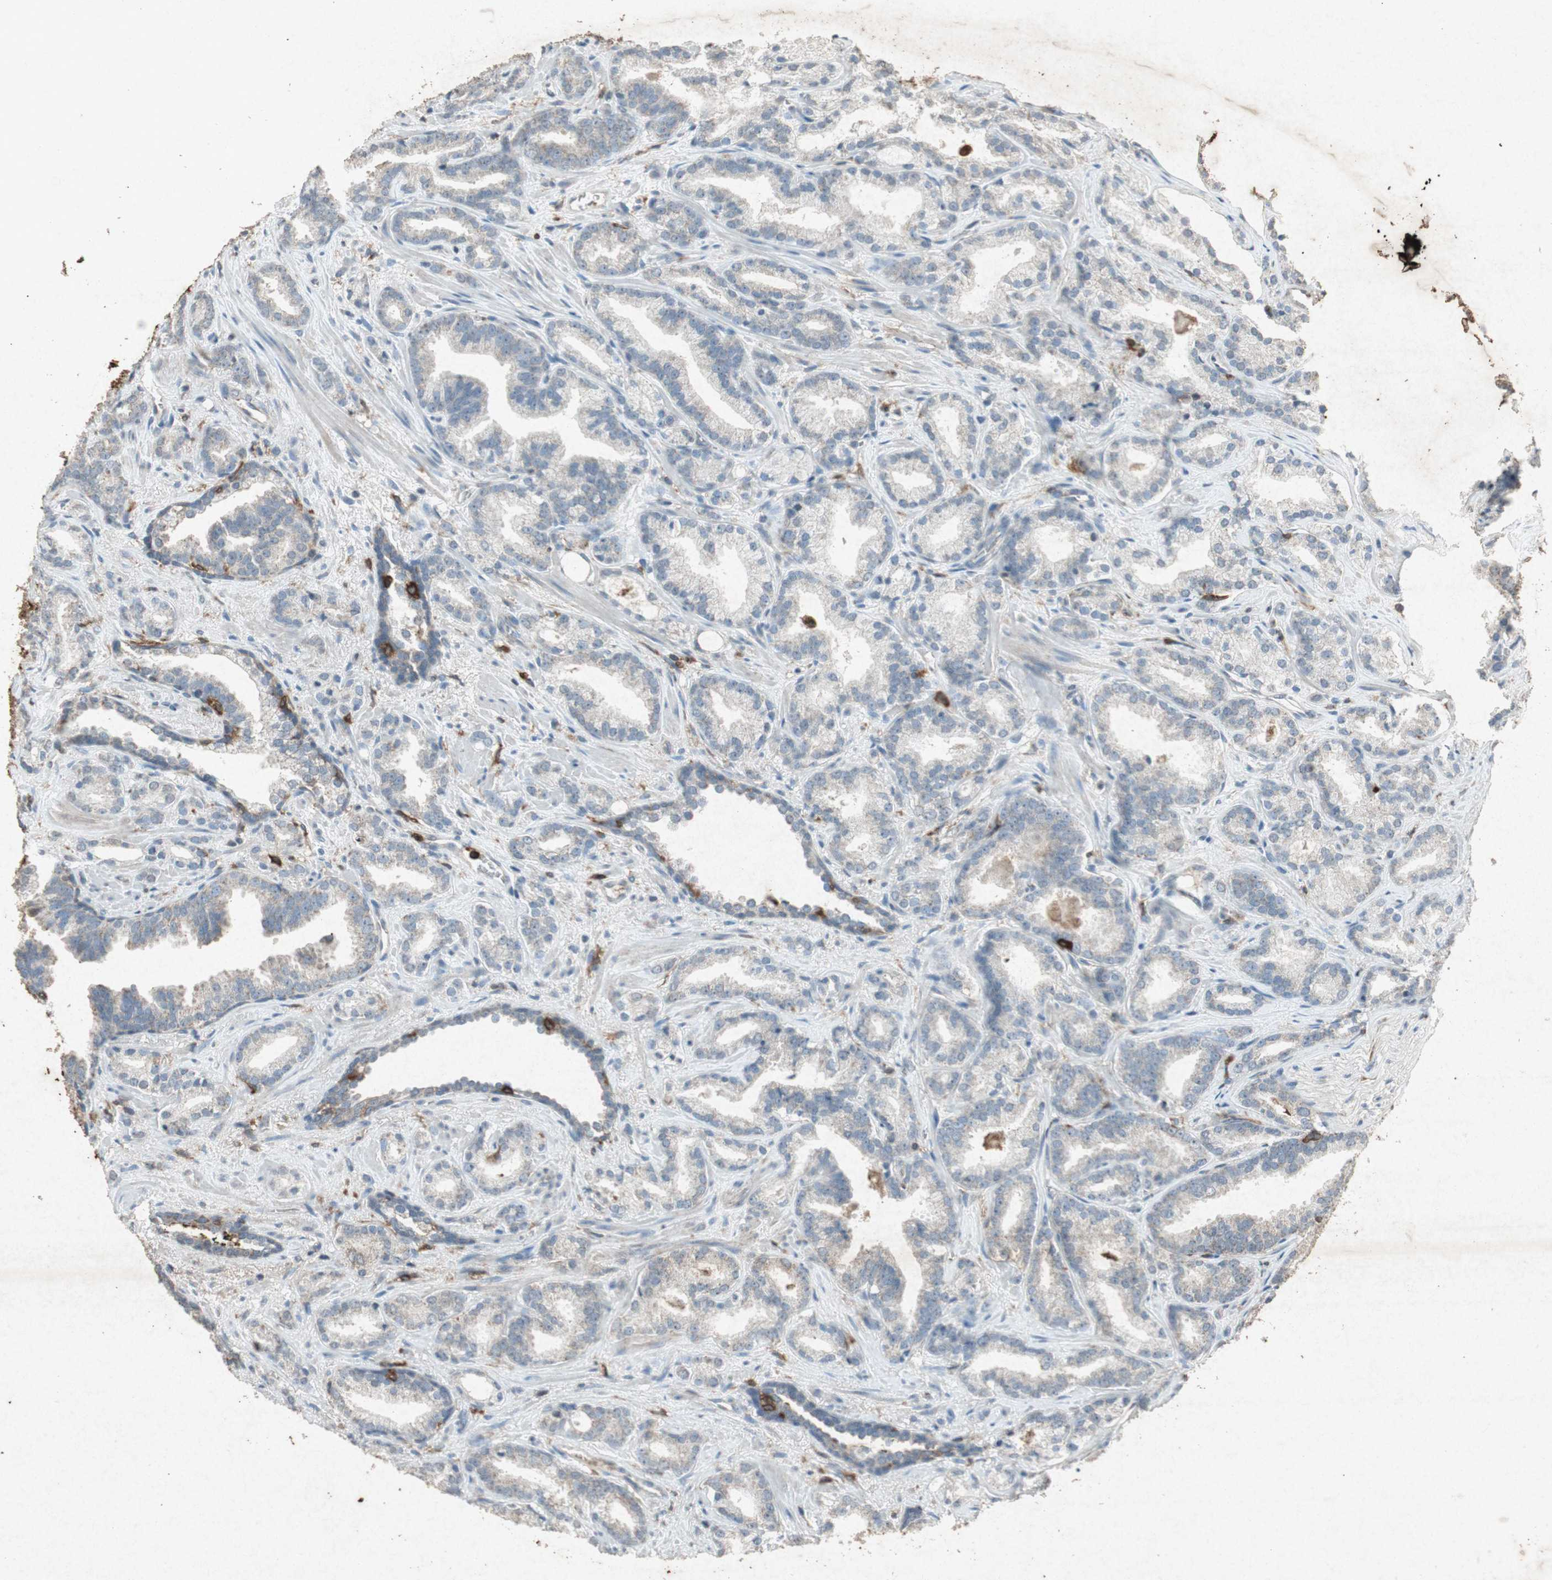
{"staining": {"intensity": "negative", "quantity": "none", "location": "none"}, "tissue": "prostate cancer", "cell_type": "Tumor cells", "image_type": "cancer", "snomed": [{"axis": "morphology", "description": "Adenocarcinoma, Low grade"}, {"axis": "topography", "description": "Prostate"}], "caption": "High magnification brightfield microscopy of prostate cancer (low-grade adenocarcinoma) stained with DAB (brown) and counterstained with hematoxylin (blue): tumor cells show no significant expression.", "gene": "TYROBP", "patient": {"sex": "male", "age": 63}}